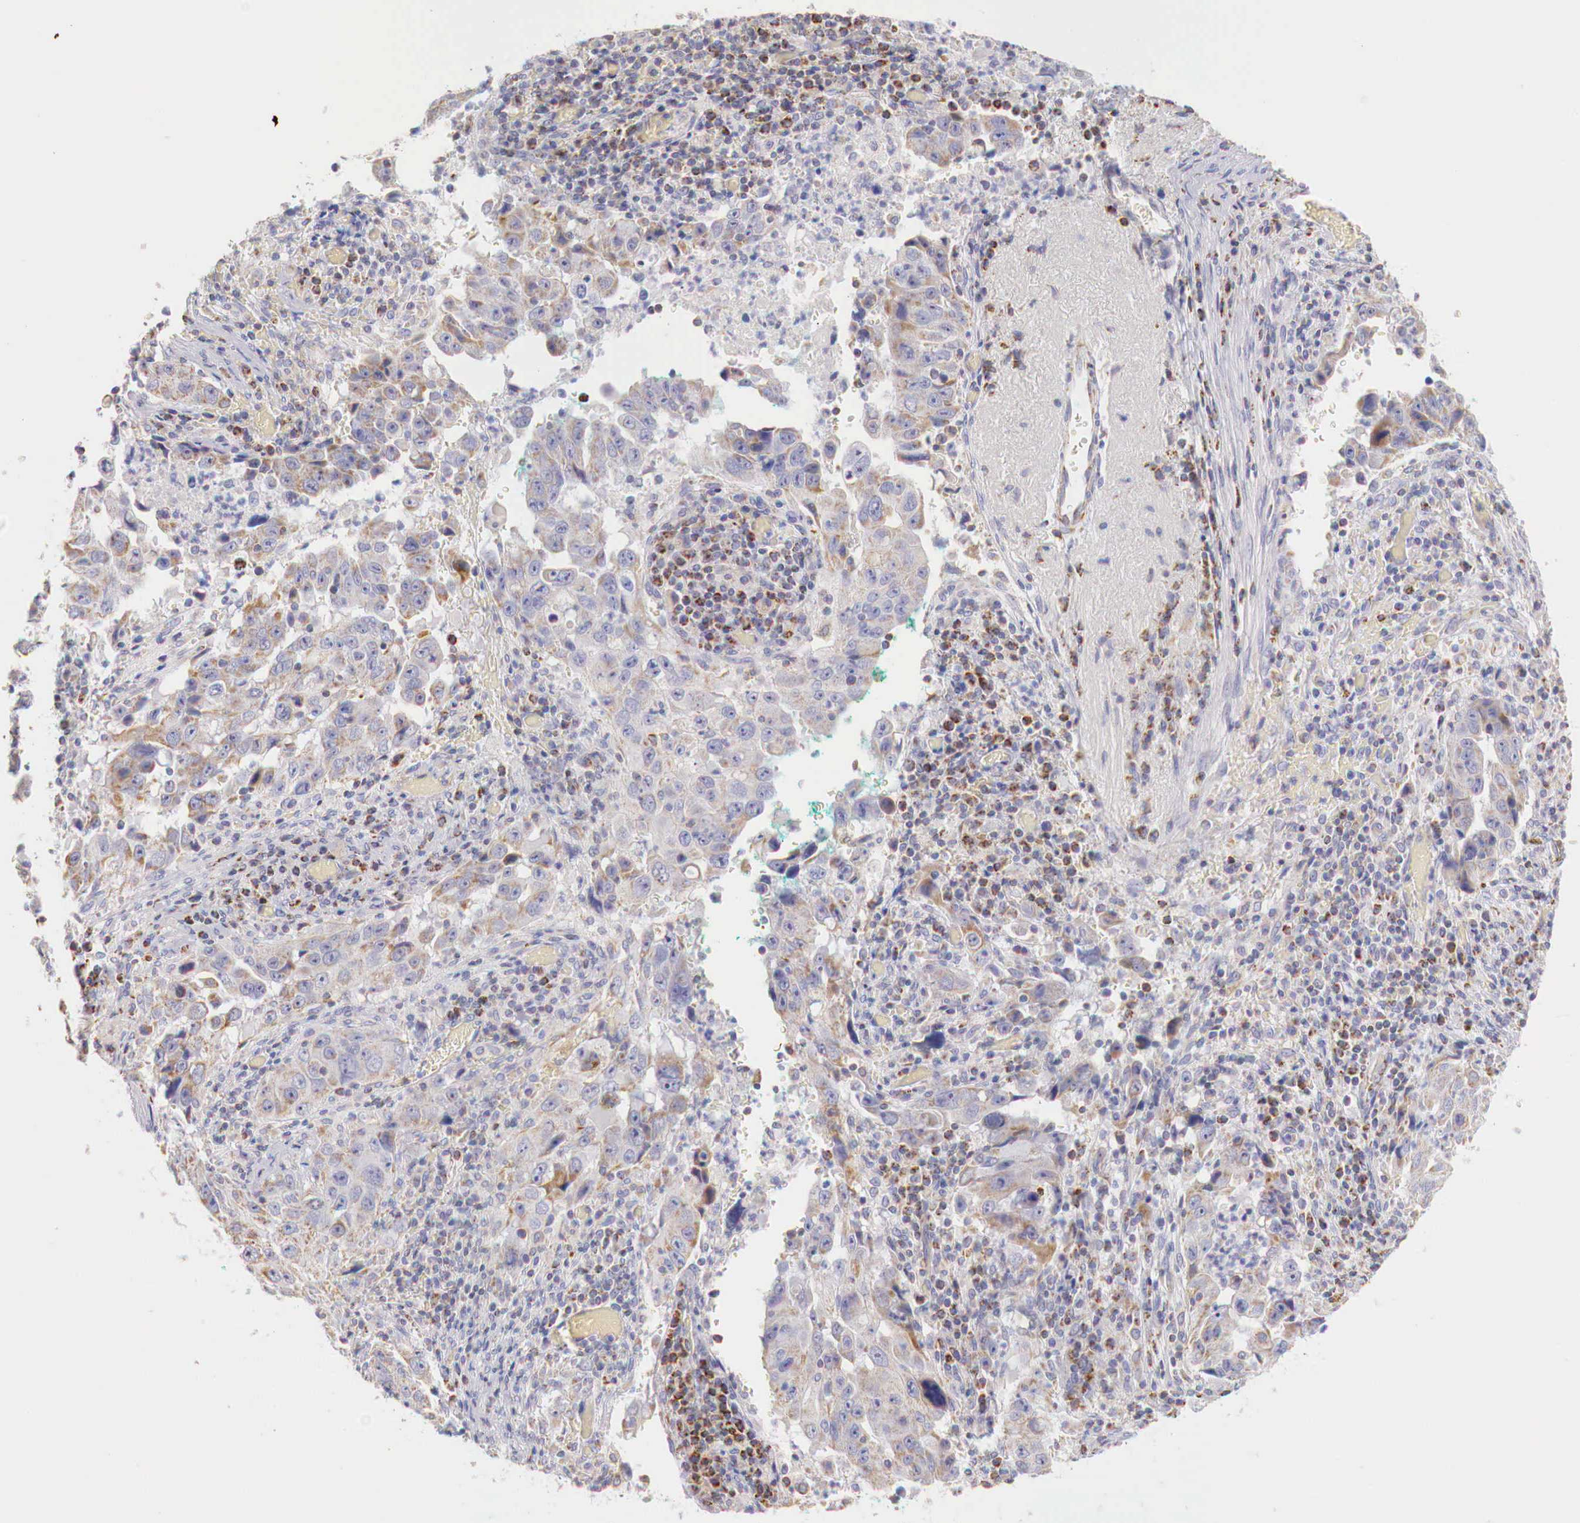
{"staining": {"intensity": "weak", "quantity": ">75%", "location": "cytoplasmic/membranous"}, "tissue": "lung cancer", "cell_type": "Tumor cells", "image_type": "cancer", "snomed": [{"axis": "morphology", "description": "Squamous cell carcinoma, NOS"}, {"axis": "topography", "description": "Lung"}], "caption": "Immunohistochemical staining of lung cancer displays low levels of weak cytoplasmic/membranous protein expression in approximately >75% of tumor cells. (IHC, brightfield microscopy, high magnification).", "gene": "IDH3G", "patient": {"sex": "male", "age": 64}}